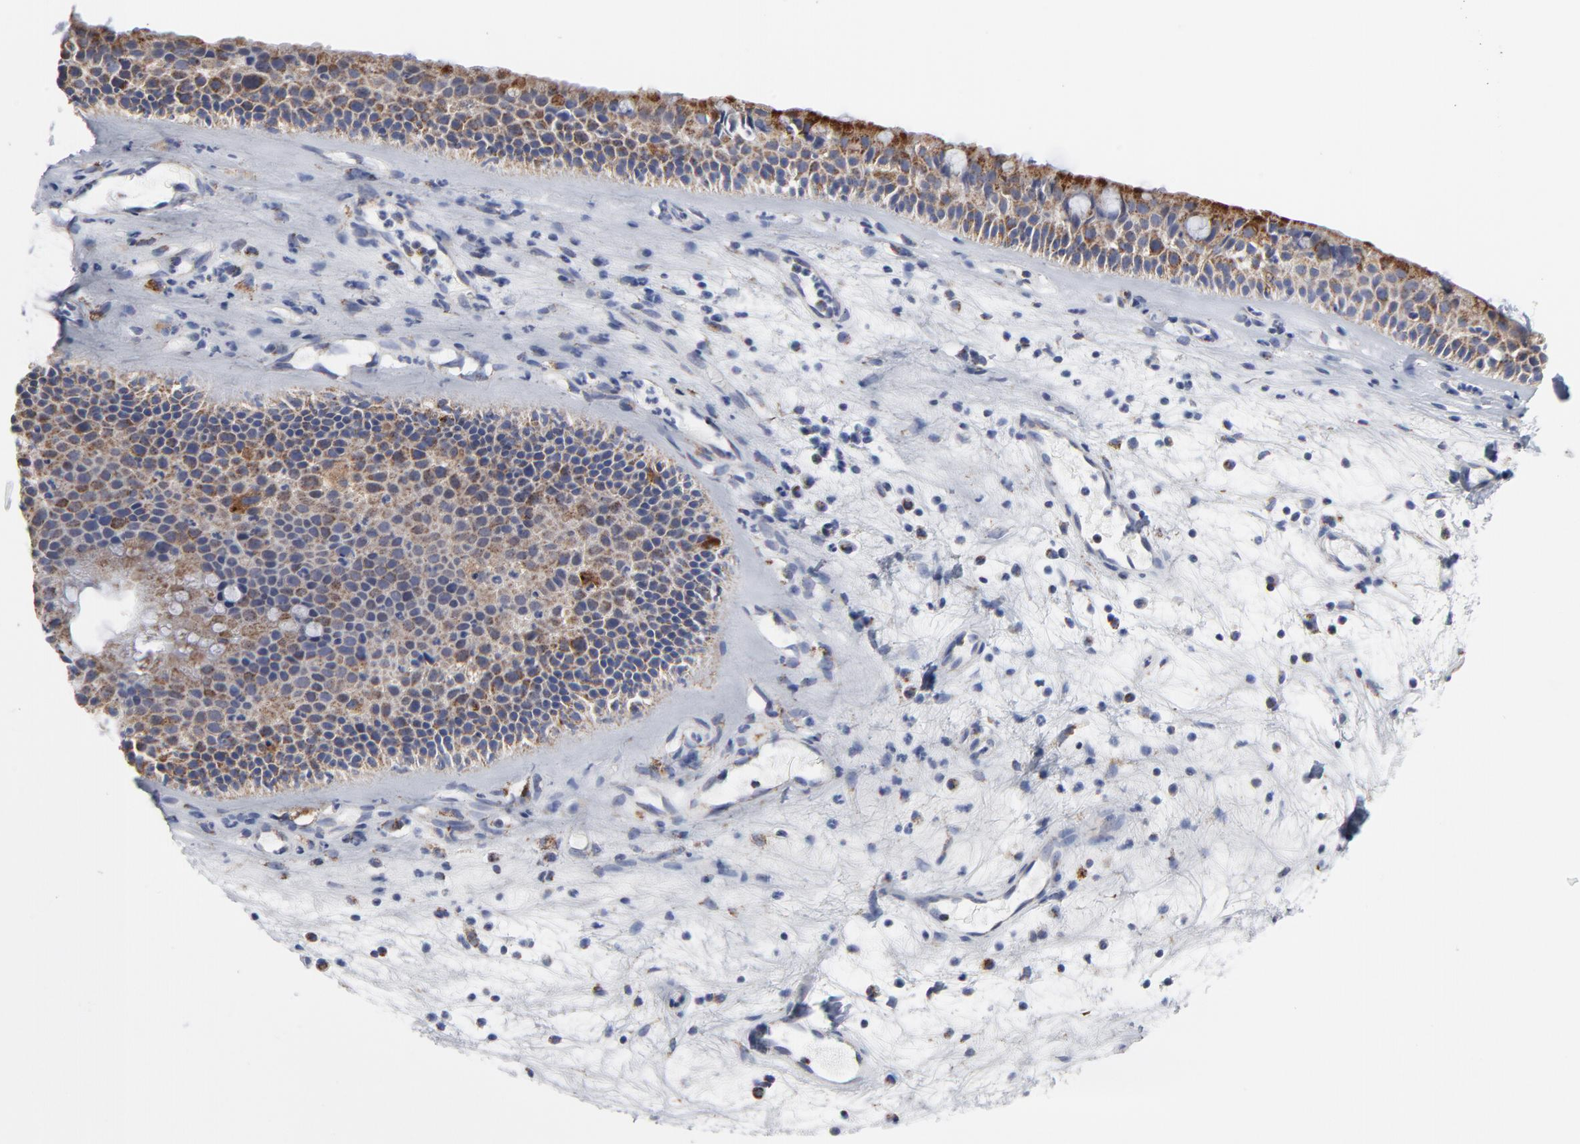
{"staining": {"intensity": "moderate", "quantity": "25%-75%", "location": "cytoplasmic/membranous"}, "tissue": "nasopharynx", "cell_type": "Respiratory epithelial cells", "image_type": "normal", "snomed": [{"axis": "morphology", "description": "Normal tissue, NOS"}, {"axis": "topography", "description": "Nasopharynx"}], "caption": "DAB (3,3'-diaminobenzidine) immunohistochemical staining of unremarkable nasopharynx demonstrates moderate cytoplasmic/membranous protein expression in approximately 25%-75% of respiratory epithelial cells. Immunohistochemistry stains the protein in brown and the nuclei are stained blue.", "gene": "TXNRD2", "patient": {"sex": "female", "age": 78}}